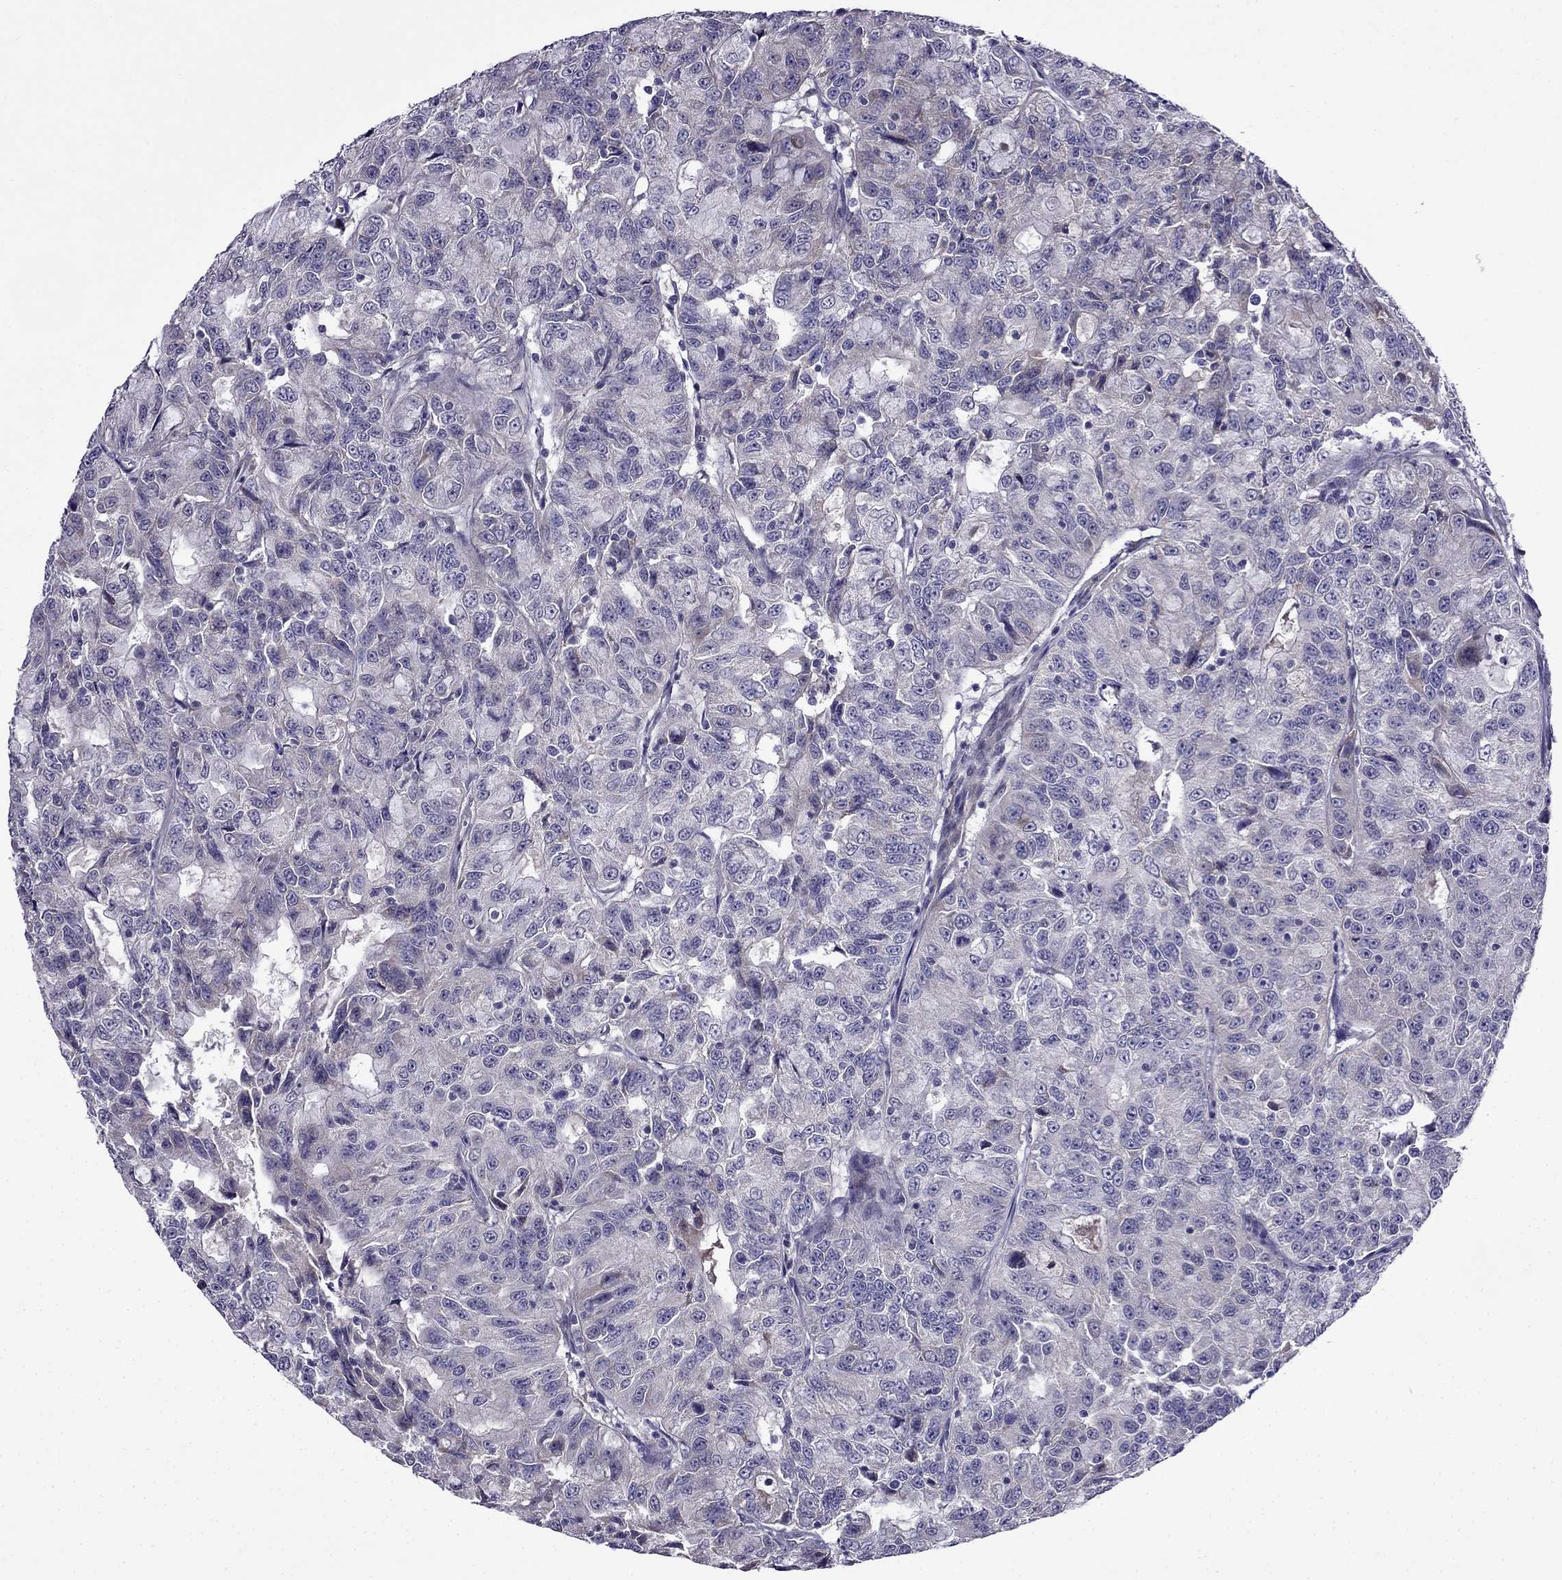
{"staining": {"intensity": "moderate", "quantity": "<25%", "location": "cytoplasmic/membranous"}, "tissue": "urothelial cancer", "cell_type": "Tumor cells", "image_type": "cancer", "snomed": [{"axis": "morphology", "description": "Urothelial carcinoma, NOS"}, {"axis": "morphology", "description": "Urothelial carcinoma, High grade"}, {"axis": "topography", "description": "Urinary bladder"}], "caption": "A brown stain labels moderate cytoplasmic/membranous staining of a protein in transitional cell carcinoma tumor cells. (Stains: DAB (3,3'-diaminobenzidine) in brown, nuclei in blue, Microscopy: brightfield microscopy at high magnification).", "gene": "PI16", "patient": {"sex": "female", "age": 73}}